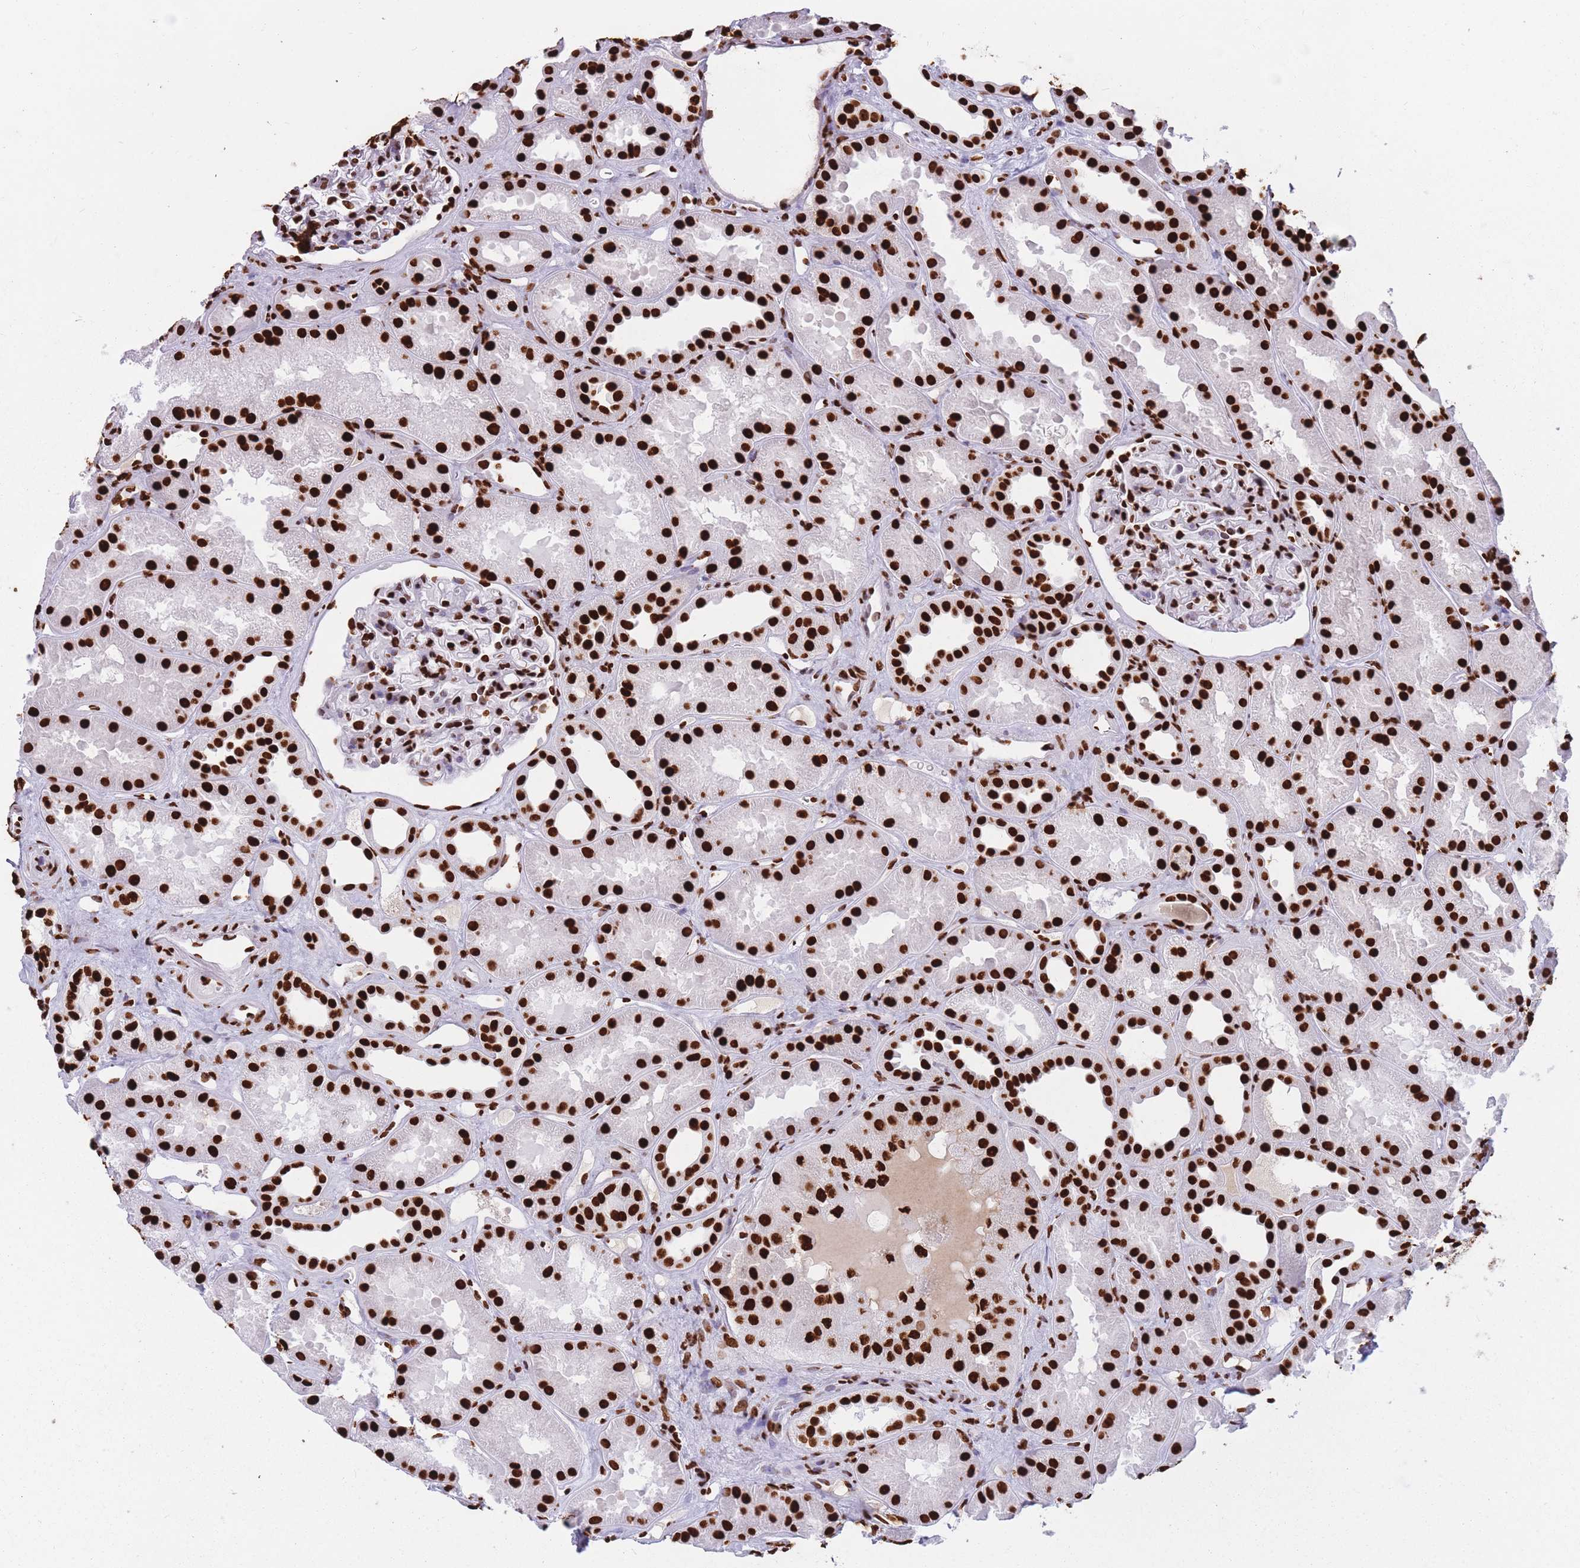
{"staining": {"intensity": "strong", "quantity": ">75%", "location": "nuclear"}, "tissue": "kidney", "cell_type": "Cells in glomeruli", "image_type": "normal", "snomed": [{"axis": "morphology", "description": "Normal tissue, NOS"}, {"axis": "topography", "description": "Kidney"}], "caption": "IHC photomicrograph of benign kidney stained for a protein (brown), which shows high levels of strong nuclear staining in approximately >75% of cells in glomeruli.", "gene": "HNRNPUL1", "patient": {"sex": "male", "age": 61}}